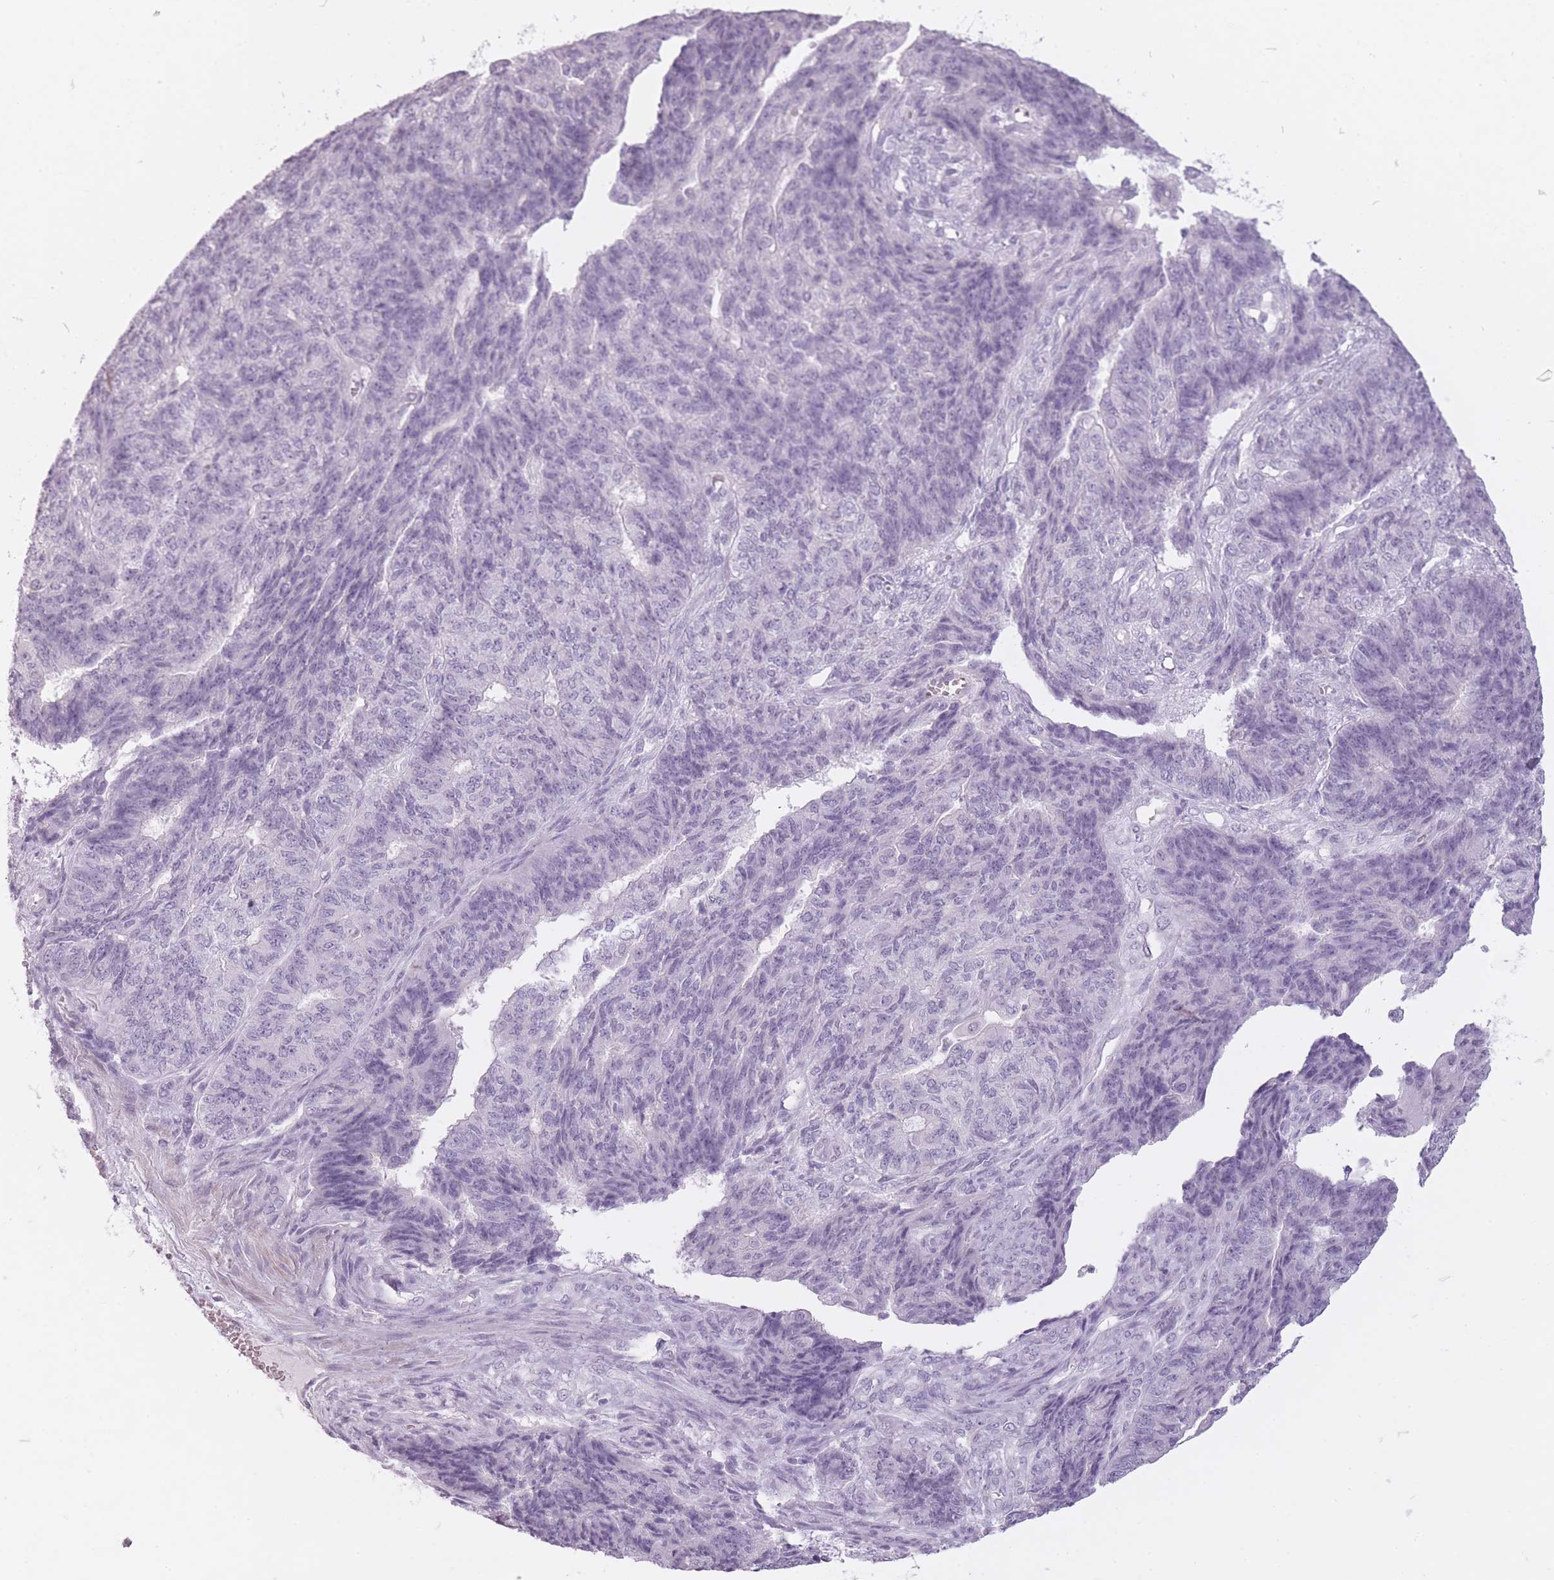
{"staining": {"intensity": "negative", "quantity": "none", "location": "none"}, "tissue": "endometrial cancer", "cell_type": "Tumor cells", "image_type": "cancer", "snomed": [{"axis": "morphology", "description": "Adenocarcinoma, NOS"}, {"axis": "topography", "description": "Endometrium"}], "caption": "A high-resolution image shows immunohistochemistry (IHC) staining of endometrial cancer (adenocarcinoma), which reveals no significant staining in tumor cells.", "gene": "RFX4", "patient": {"sex": "female", "age": 32}}